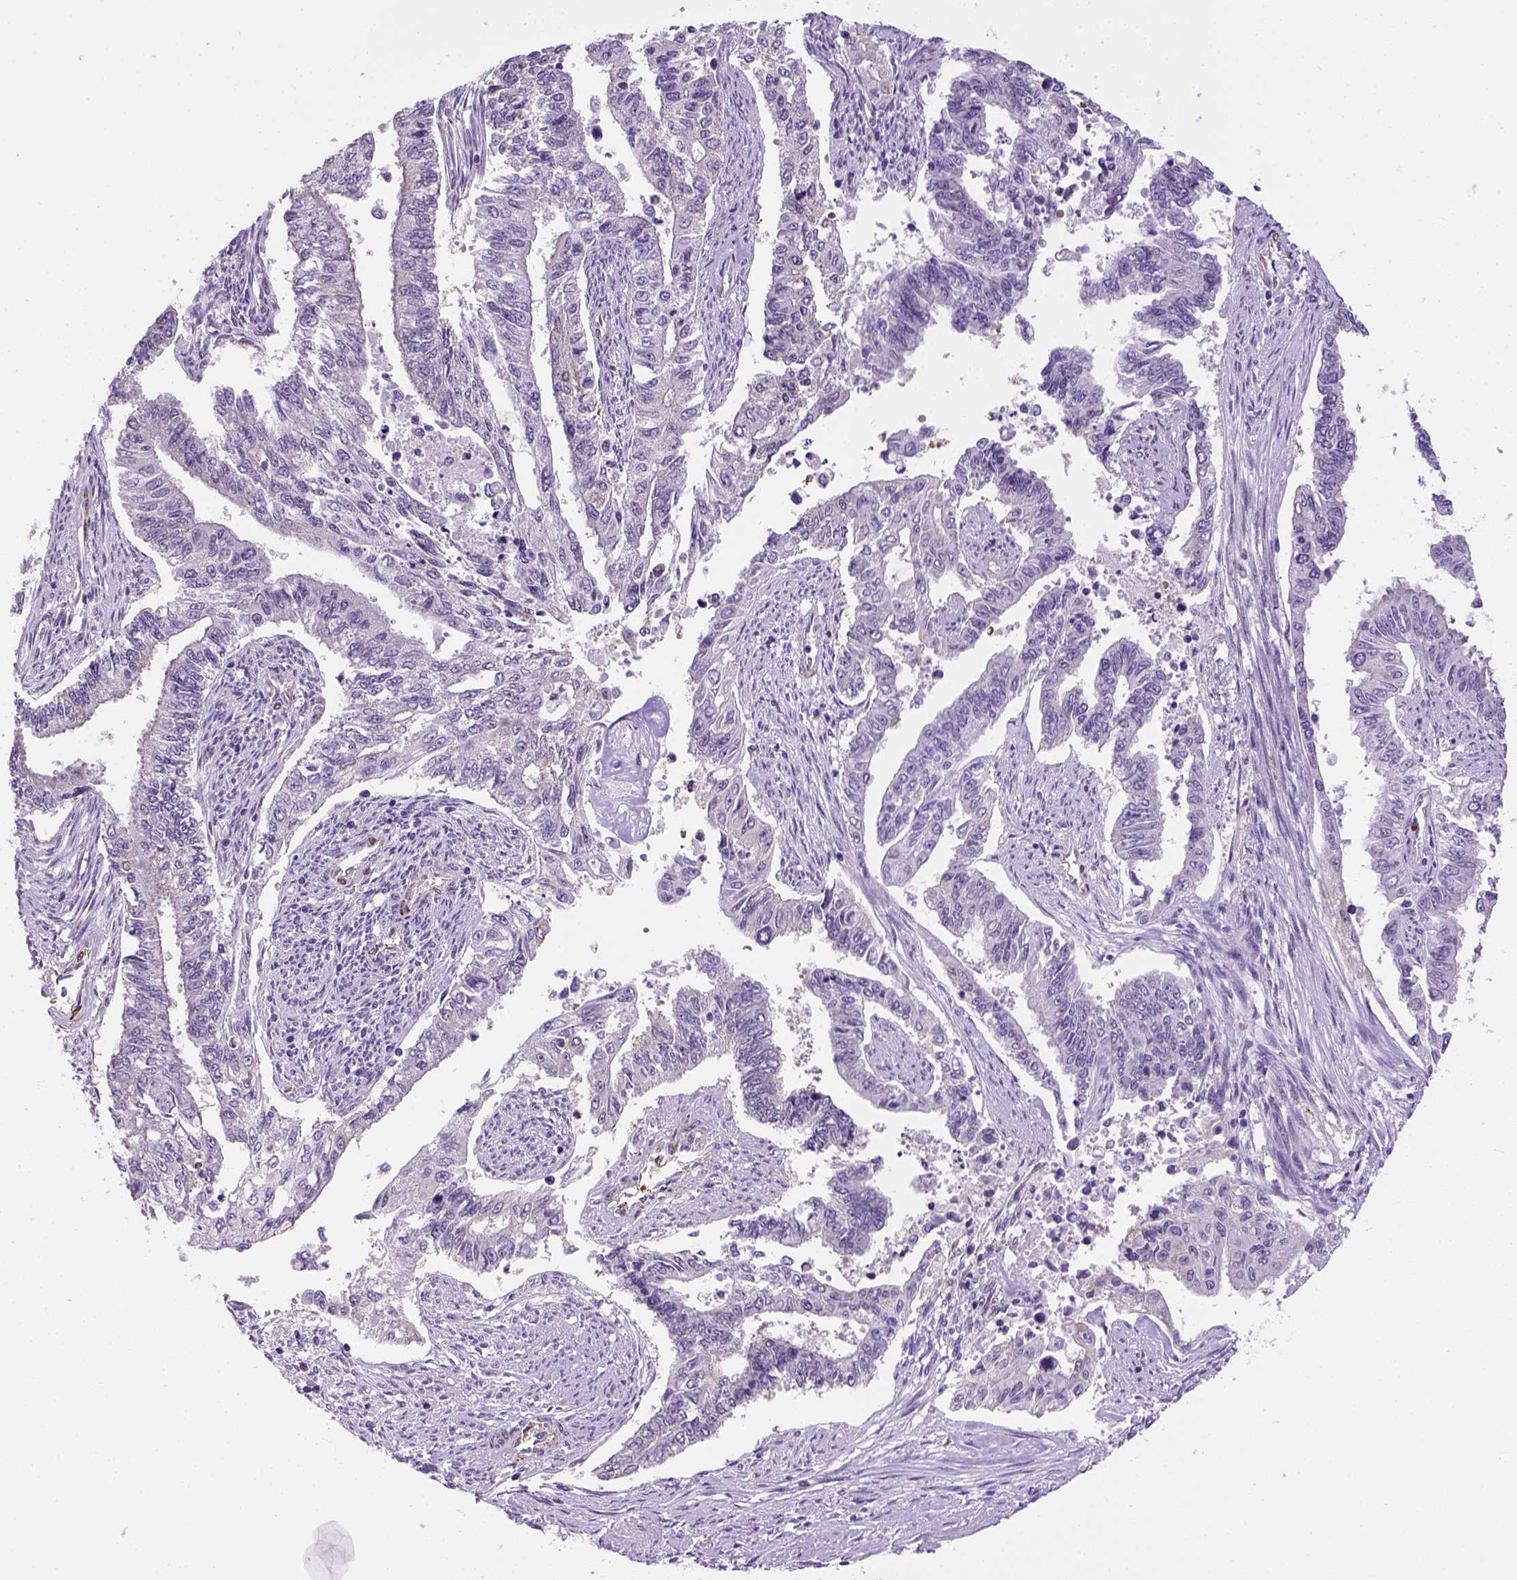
{"staining": {"intensity": "negative", "quantity": "none", "location": "none"}, "tissue": "endometrial cancer", "cell_type": "Tumor cells", "image_type": "cancer", "snomed": [{"axis": "morphology", "description": "Adenocarcinoma, NOS"}, {"axis": "topography", "description": "Uterus"}], "caption": "DAB immunohistochemical staining of human endometrial cancer (adenocarcinoma) shows no significant expression in tumor cells. (Brightfield microscopy of DAB (3,3'-diaminobenzidine) immunohistochemistry (IHC) at high magnification).", "gene": "KAZN", "patient": {"sex": "female", "age": 59}}